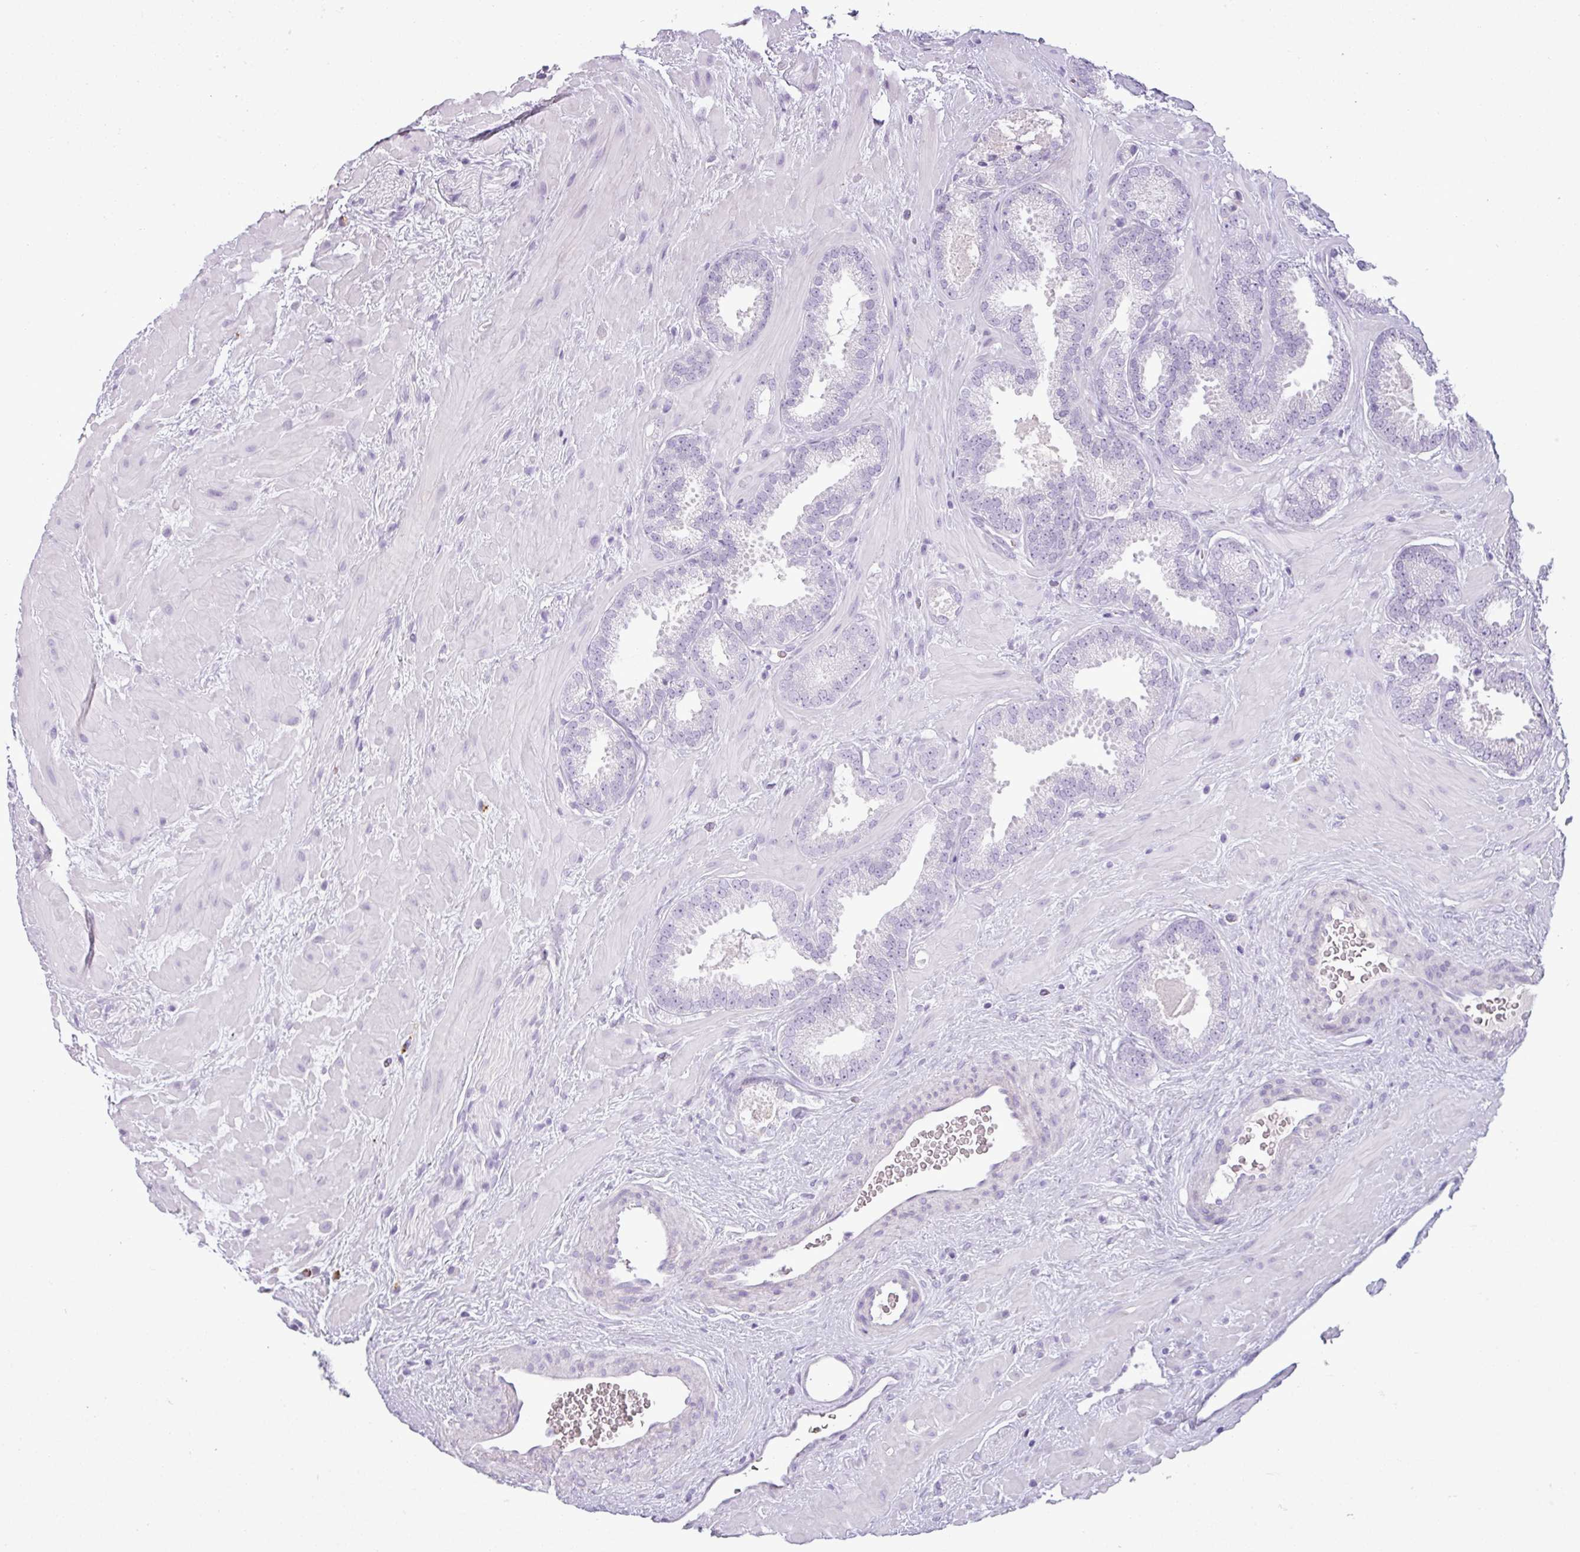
{"staining": {"intensity": "negative", "quantity": "none", "location": "none"}, "tissue": "prostate cancer", "cell_type": "Tumor cells", "image_type": "cancer", "snomed": [{"axis": "morphology", "description": "Adenocarcinoma, Low grade"}, {"axis": "topography", "description": "Prostate"}], "caption": "IHC of human low-grade adenocarcinoma (prostate) demonstrates no positivity in tumor cells. (Brightfield microscopy of DAB (3,3'-diaminobenzidine) immunohistochemistry (IHC) at high magnification).", "gene": "CDH16", "patient": {"sex": "male", "age": 62}}